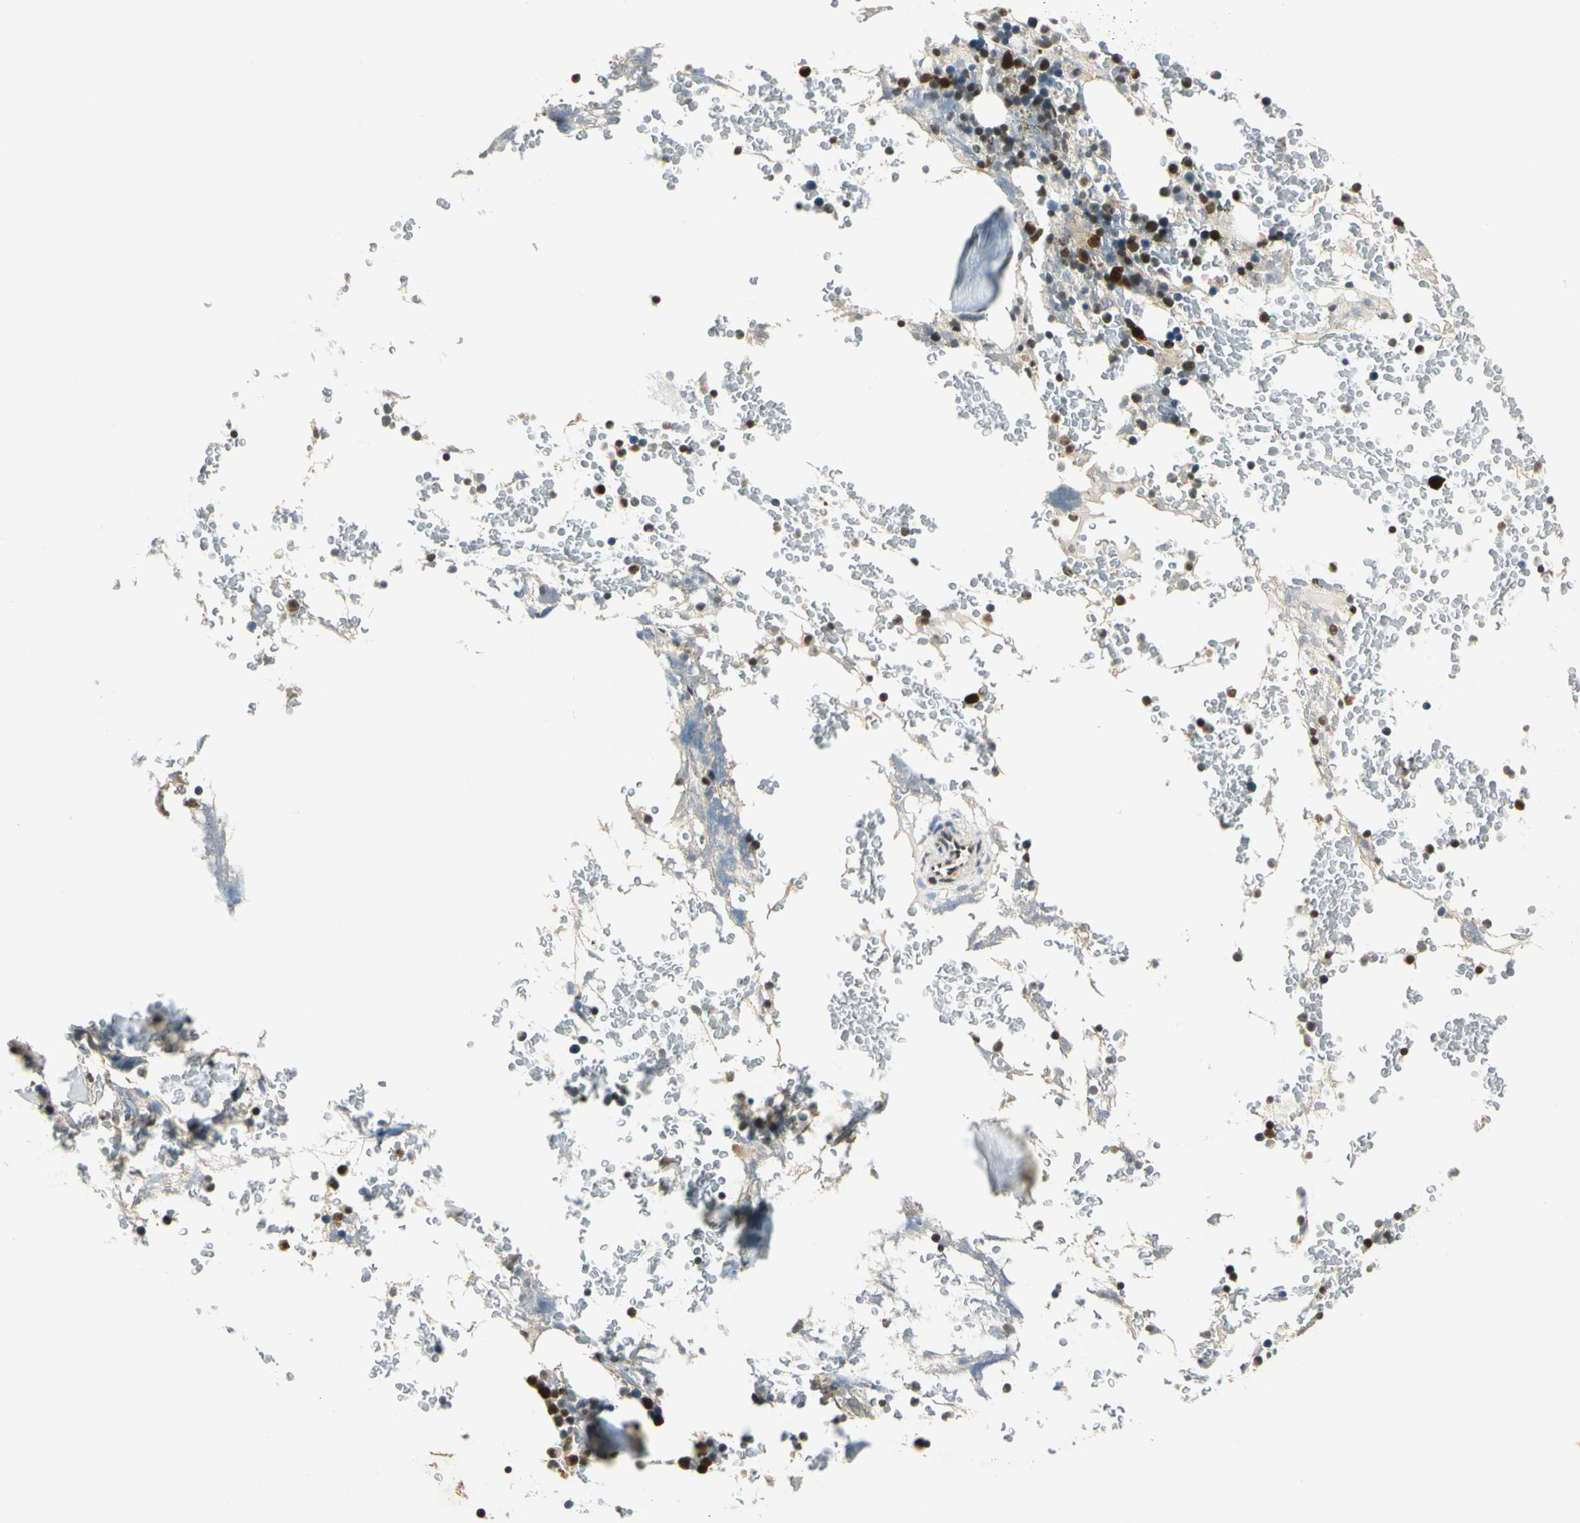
{"staining": {"intensity": "strong", "quantity": "25%-75%", "location": "cytoplasmic/membranous,nuclear"}, "tissue": "bone marrow", "cell_type": "Hematopoietic cells", "image_type": "normal", "snomed": [{"axis": "morphology", "description": "Normal tissue, NOS"}, {"axis": "topography", "description": "Bone marrow"}], "caption": "Normal bone marrow demonstrates strong cytoplasmic/membranous,nuclear expression in about 25%-75% of hematopoietic cells, visualized by immunohistochemistry.", "gene": "PDK2", "patient": {"sex": "female", "age": 66}}